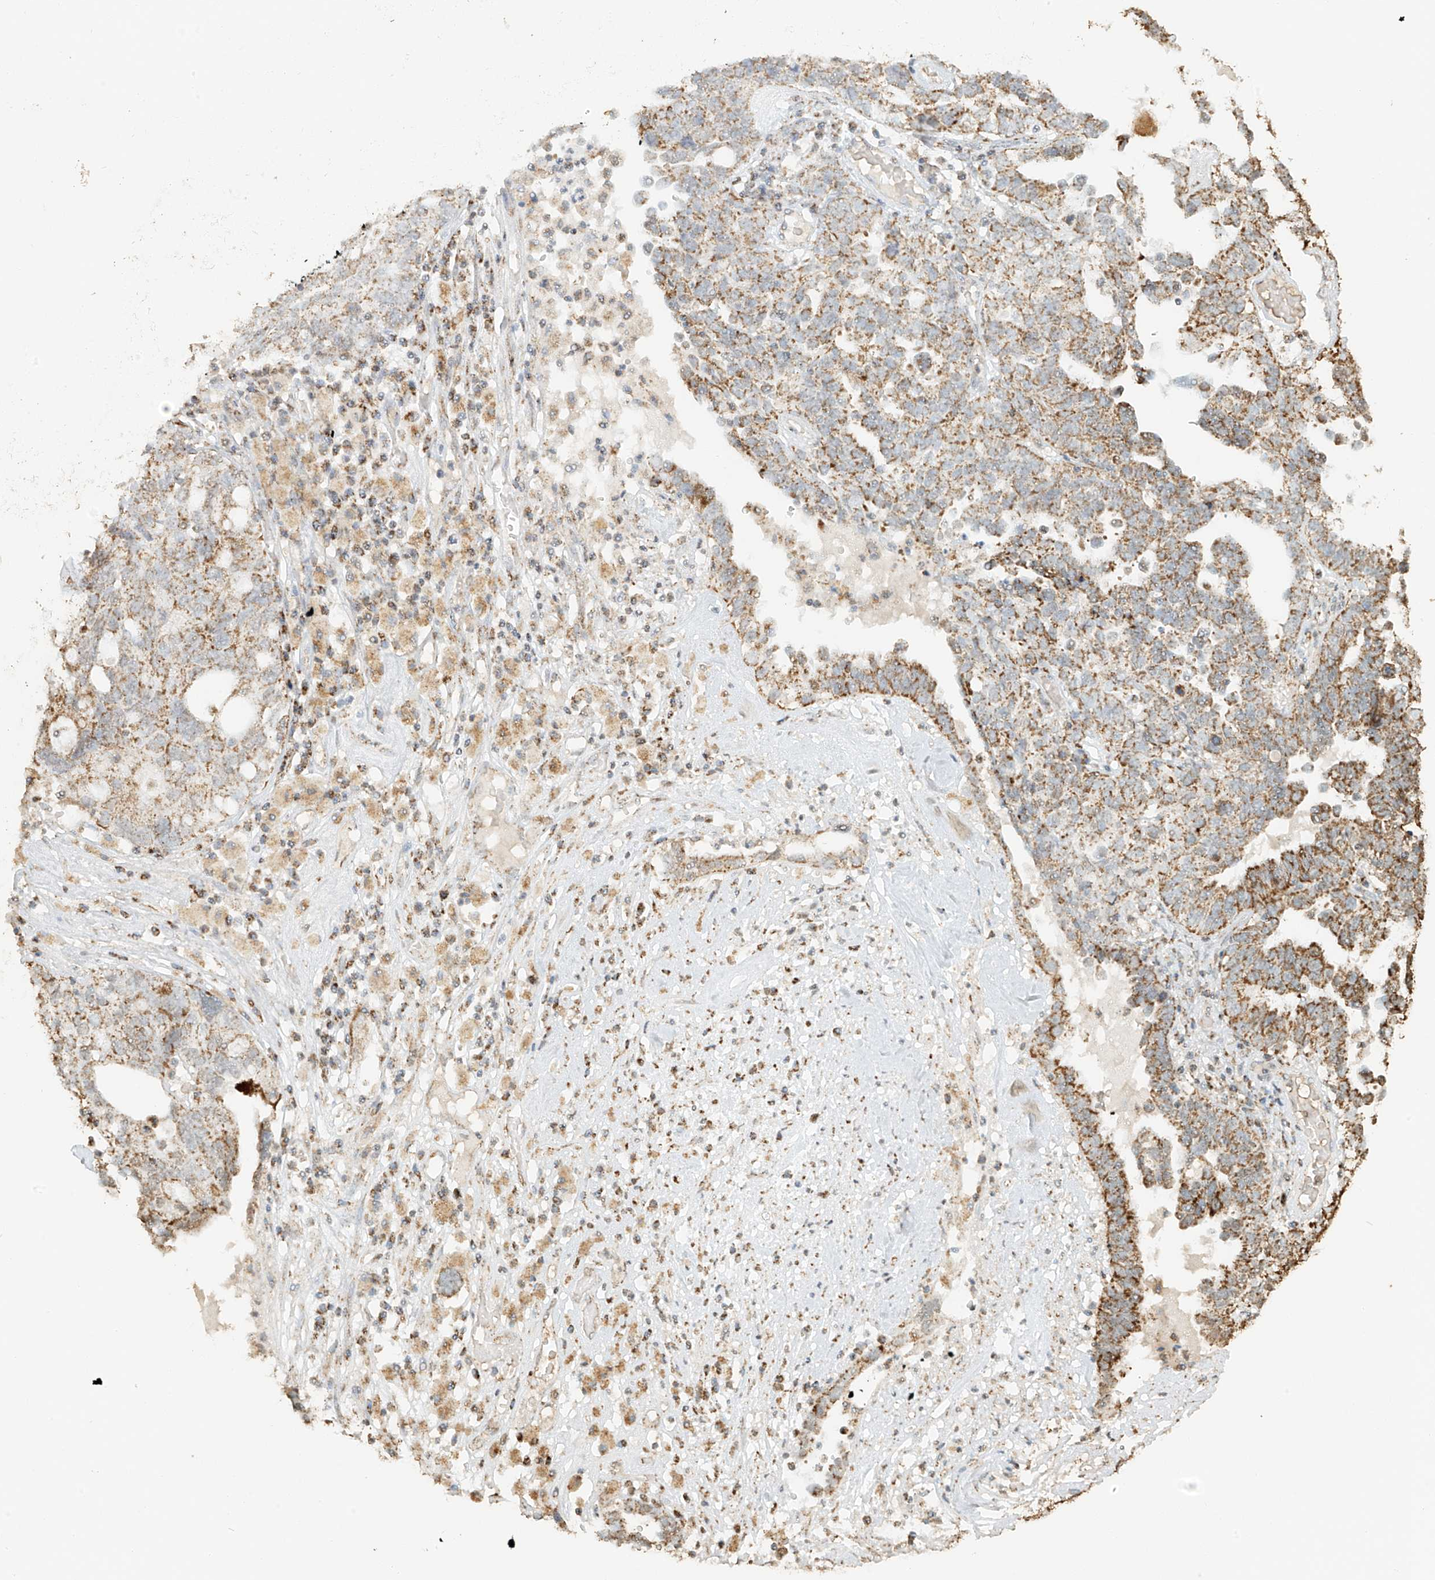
{"staining": {"intensity": "moderate", "quantity": ">75%", "location": "cytoplasmic/membranous"}, "tissue": "ovarian cancer", "cell_type": "Tumor cells", "image_type": "cancer", "snomed": [{"axis": "morphology", "description": "Carcinoma, endometroid"}, {"axis": "topography", "description": "Ovary"}], "caption": "The histopathology image exhibits a brown stain indicating the presence of a protein in the cytoplasmic/membranous of tumor cells in ovarian cancer (endometroid carcinoma).", "gene": "MIPEP", "patient": {"sex": "female", "age": 62}}